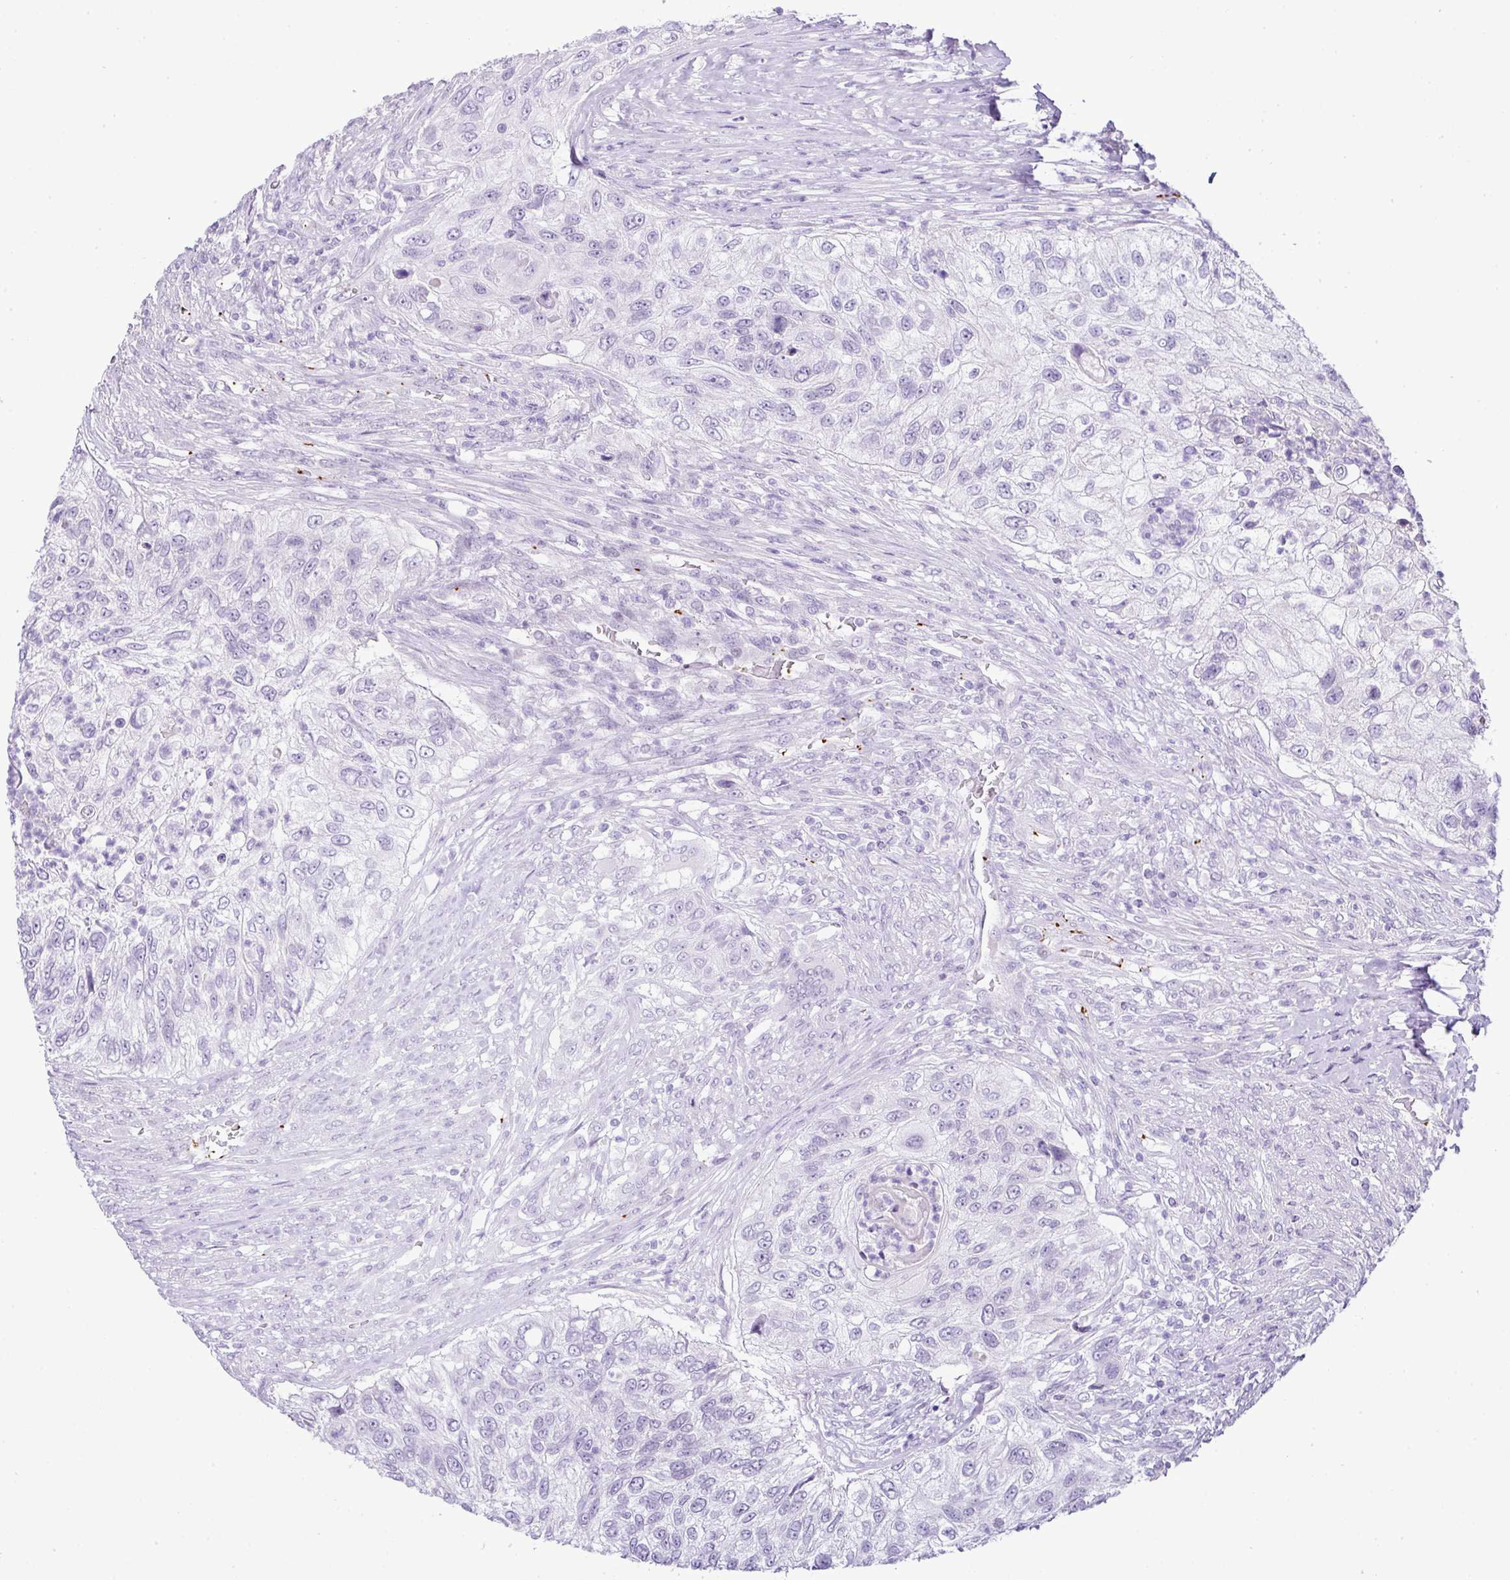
{"staining": {"intensity": "negative", "quantity": "none", "location": "none"}, "tissue": "urothelial cancer", "cell_type": "Tumor cells", "image_type": "cancer", "snomed": [{"axis": "morphology", "description": "Urothelial carcinoma, High grade"}, {"axis": "topography", "description": "Urinary bladder"}], "caption": "The histopathology image displays no staining of tumor cells in urothelial carcinoma (high-grade).", "gene": "CMTM5", "patient": {"sex": "female", "age": 60}}